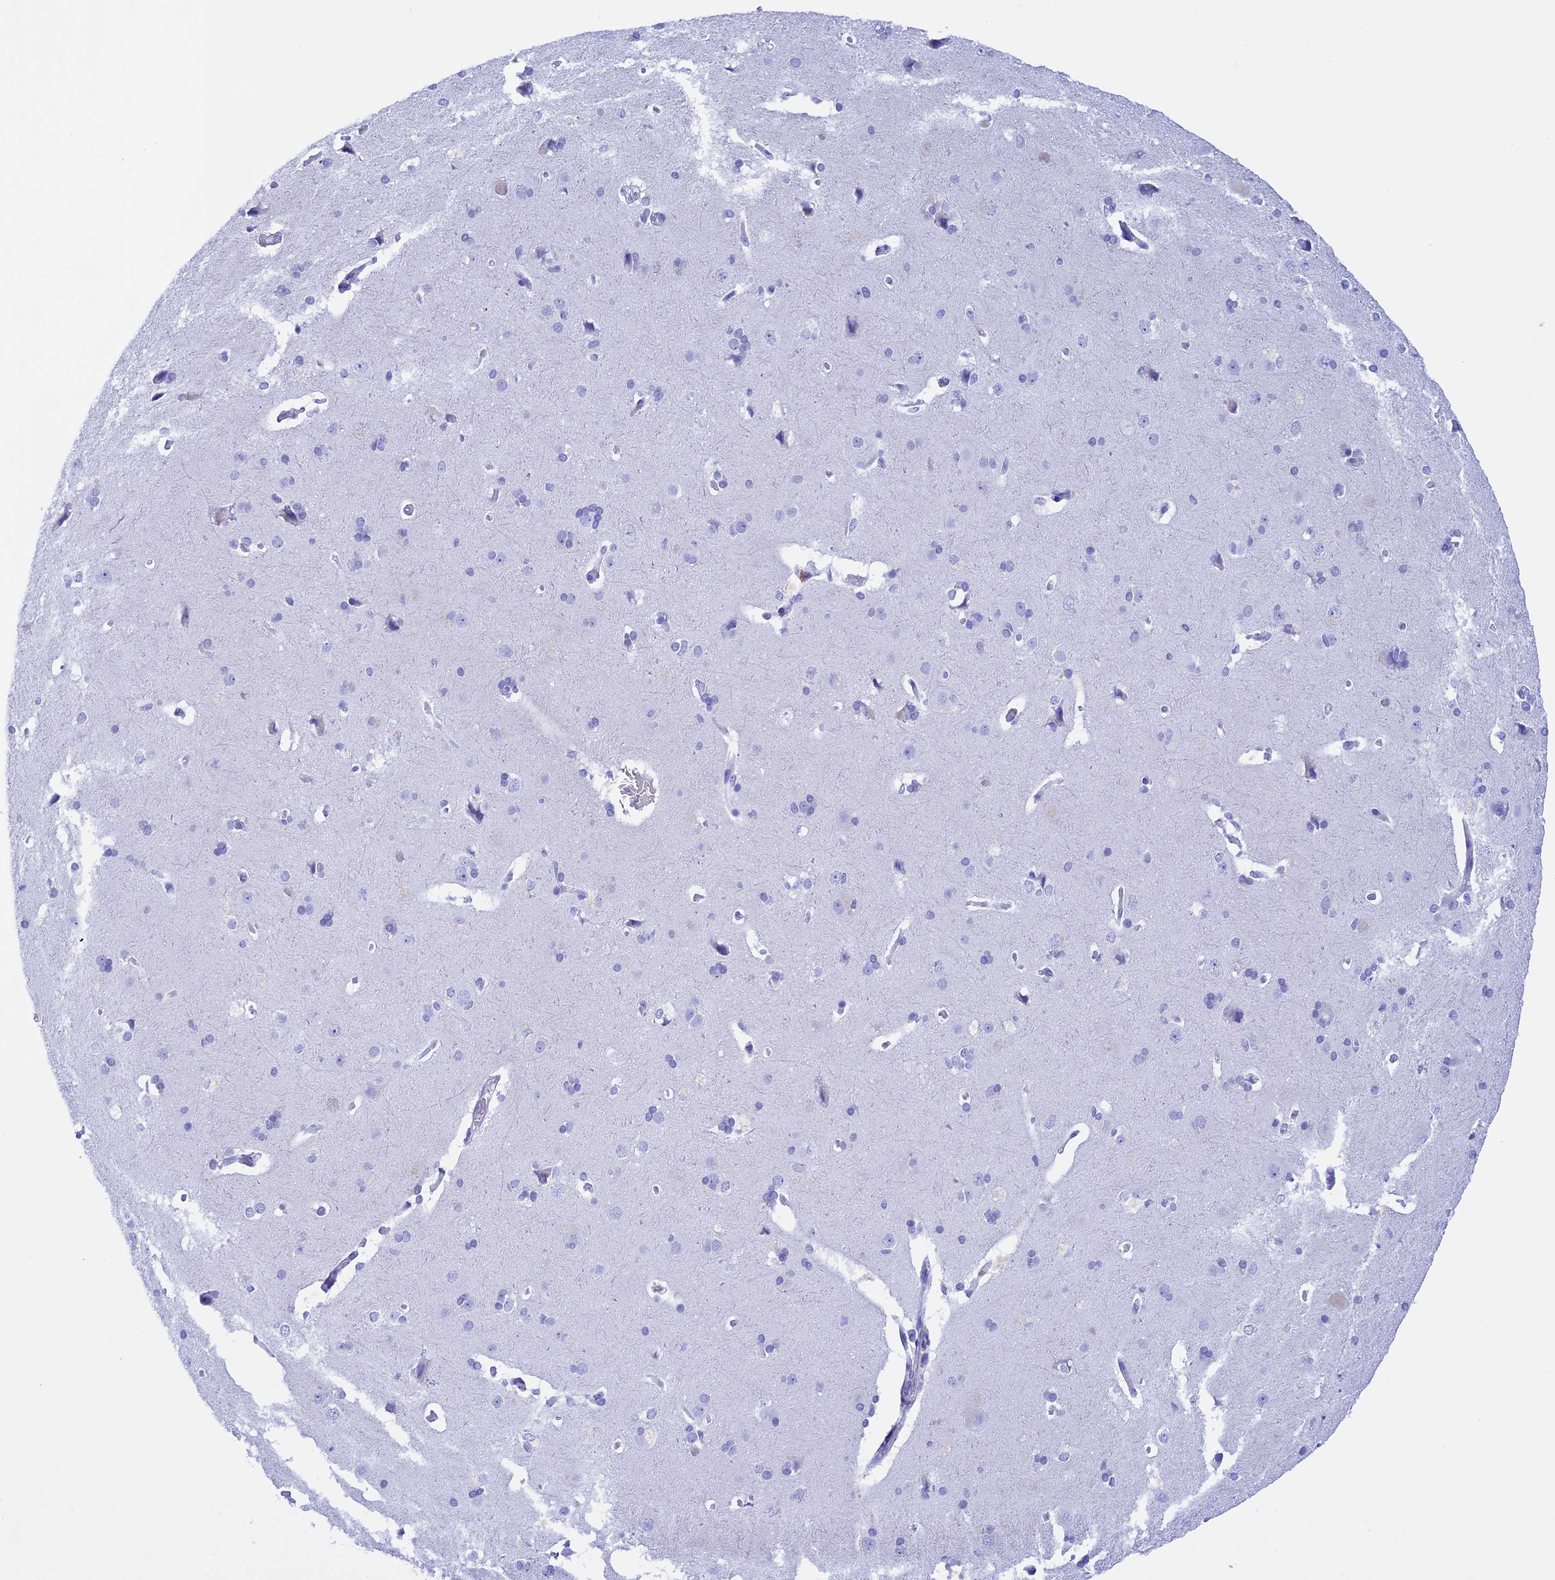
{"staining": {"intensity": "weak", "quantity": "25%-75%", "location": "cytoplasmic/membranous"}, "tissue": "cerebral cortex", "cell_type": "Endothelial cells", "image_type": "normal", "snomed": [{"axis": "morphology", "description": "Normal tissue, NOS"}, {"axis": "topography", "description": "Cerebral cortex"}], "caption": "The histopathology image shows staining of benign cerebral cortex, revealing weak cytoplasmic/membranous protein positivity (brown color) within endothelial cells.", "gene": "BRI3", "patient": {"sex": "male", "age": 62}}